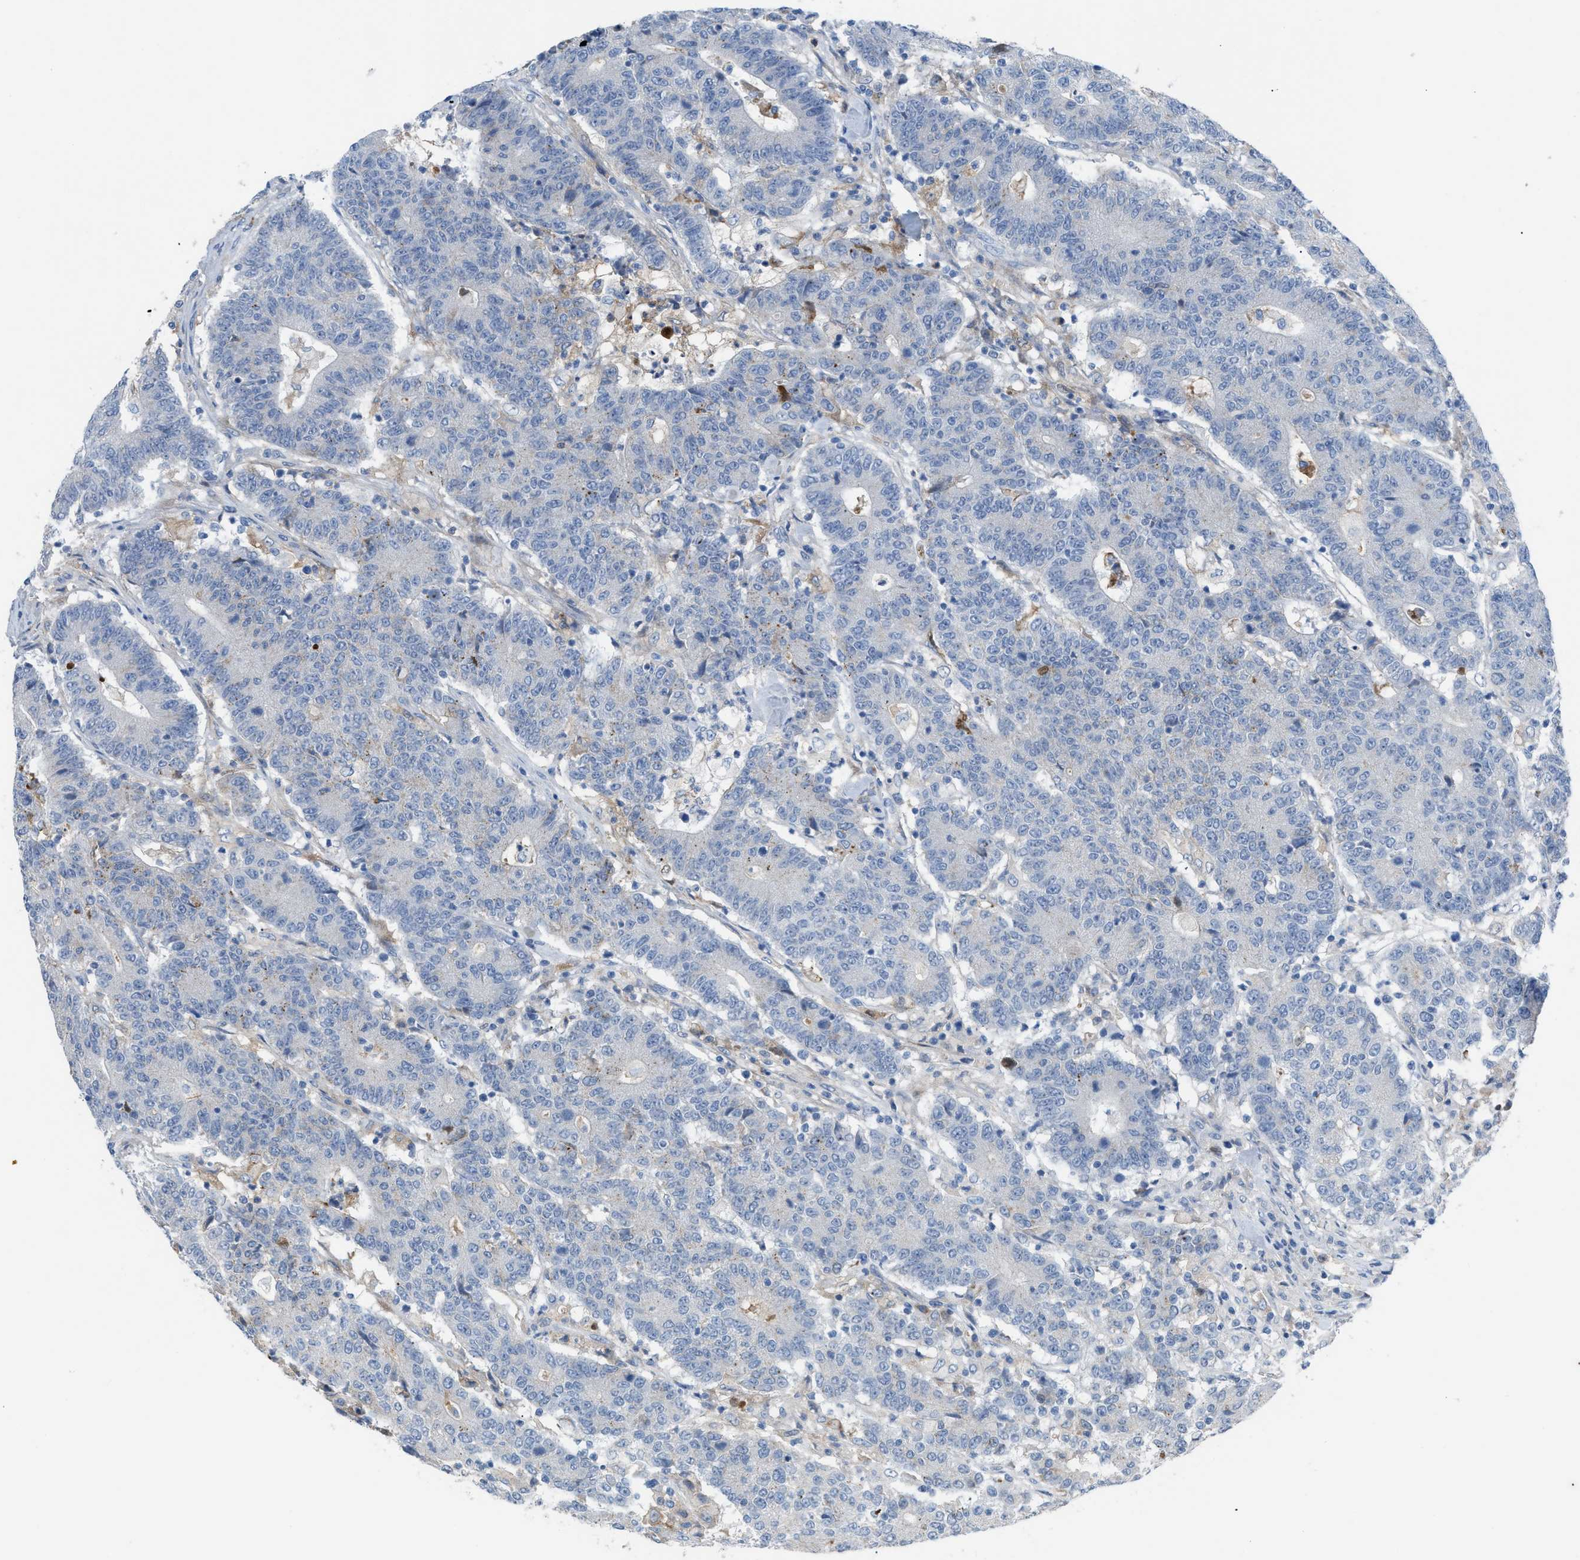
{"staining": {"intensity": "negative", "quantity": "none", "location": "none"}, "tissue": "colorectal cancer", "cell_type": "Tumor cells", "image_type": "cancer", "snomed": [{"axis": "morphology", "description": "Normal tissue, NOS"}, {"axis": "morphology", "description": "Adenocarcinoma, NOS"}, {"axis": "topography", "description": "Colon"}], "caption": "A histopathology image of colorectal cancer (adenocarcinoma) stained for a protein exhibits no brown staining in tumor cells. (Brightfield microscopy of DAB immunohistochemistry (IHC) at high magnification).", "gene": "HPX", "patient": {"sex": "female", "age": 75}}